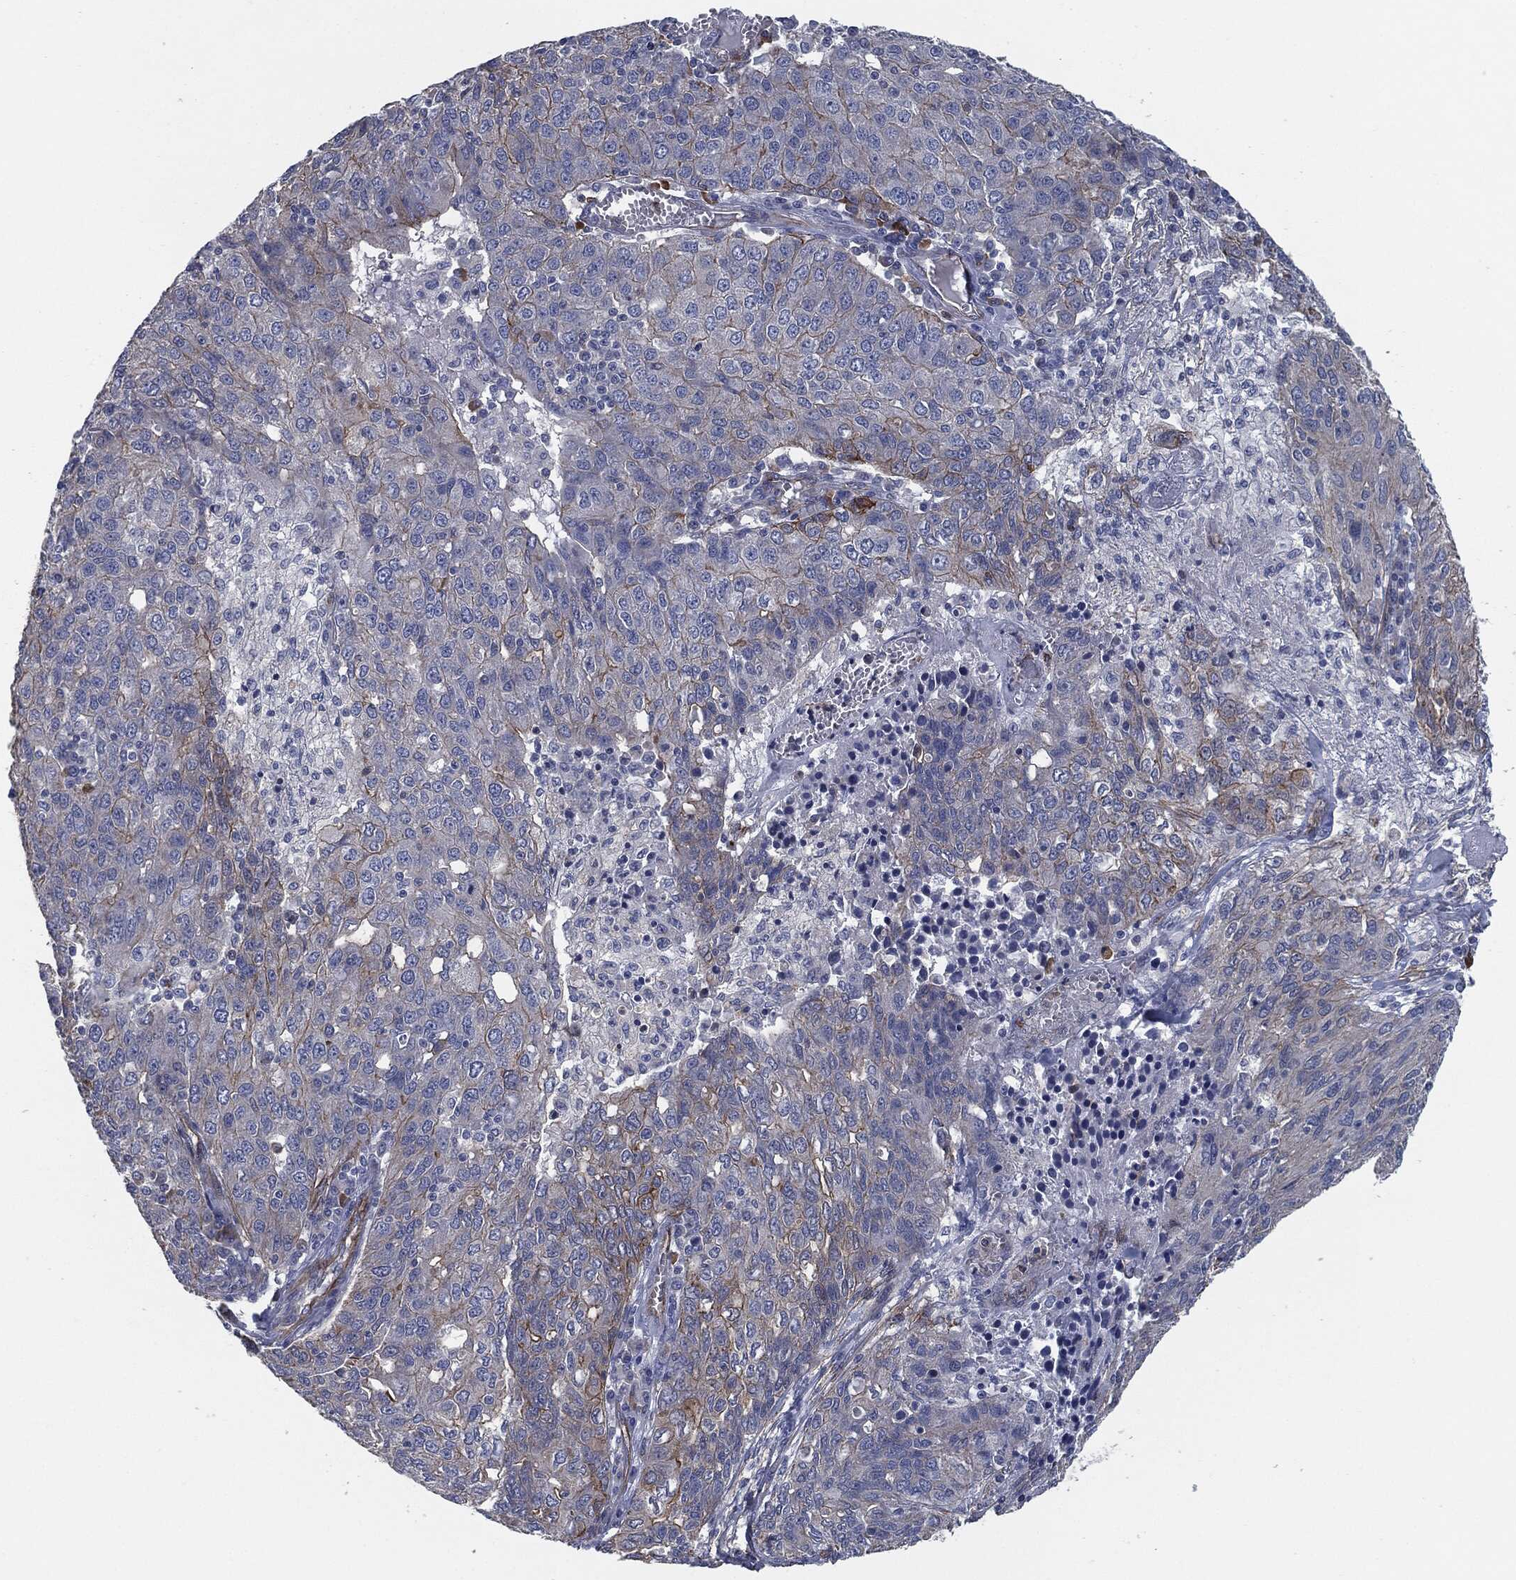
{"staining": {"intensity": "moderate", "quantity": "<25%", "location": "cytoplasmic/membranous"}, "tissue": "ovarian cancer", "cell_type": "Tumor cells", "image_type": "cancer", "snomed": [{"axis": "morphology", "description": "Carcinoma, endometroid"}, {"axis": "topography", "description": "Ovary"}], "caption": "Tumor cells show low levels of moderate cytoplasmic/membranous expression in about <25% of cells in endometroid carcinoma (ovarian). (brown staining indicates protein expression, while blue staining denotes nuclei).", "gene": "SVIL", "patient": {"sex": "female", "age": 50}}